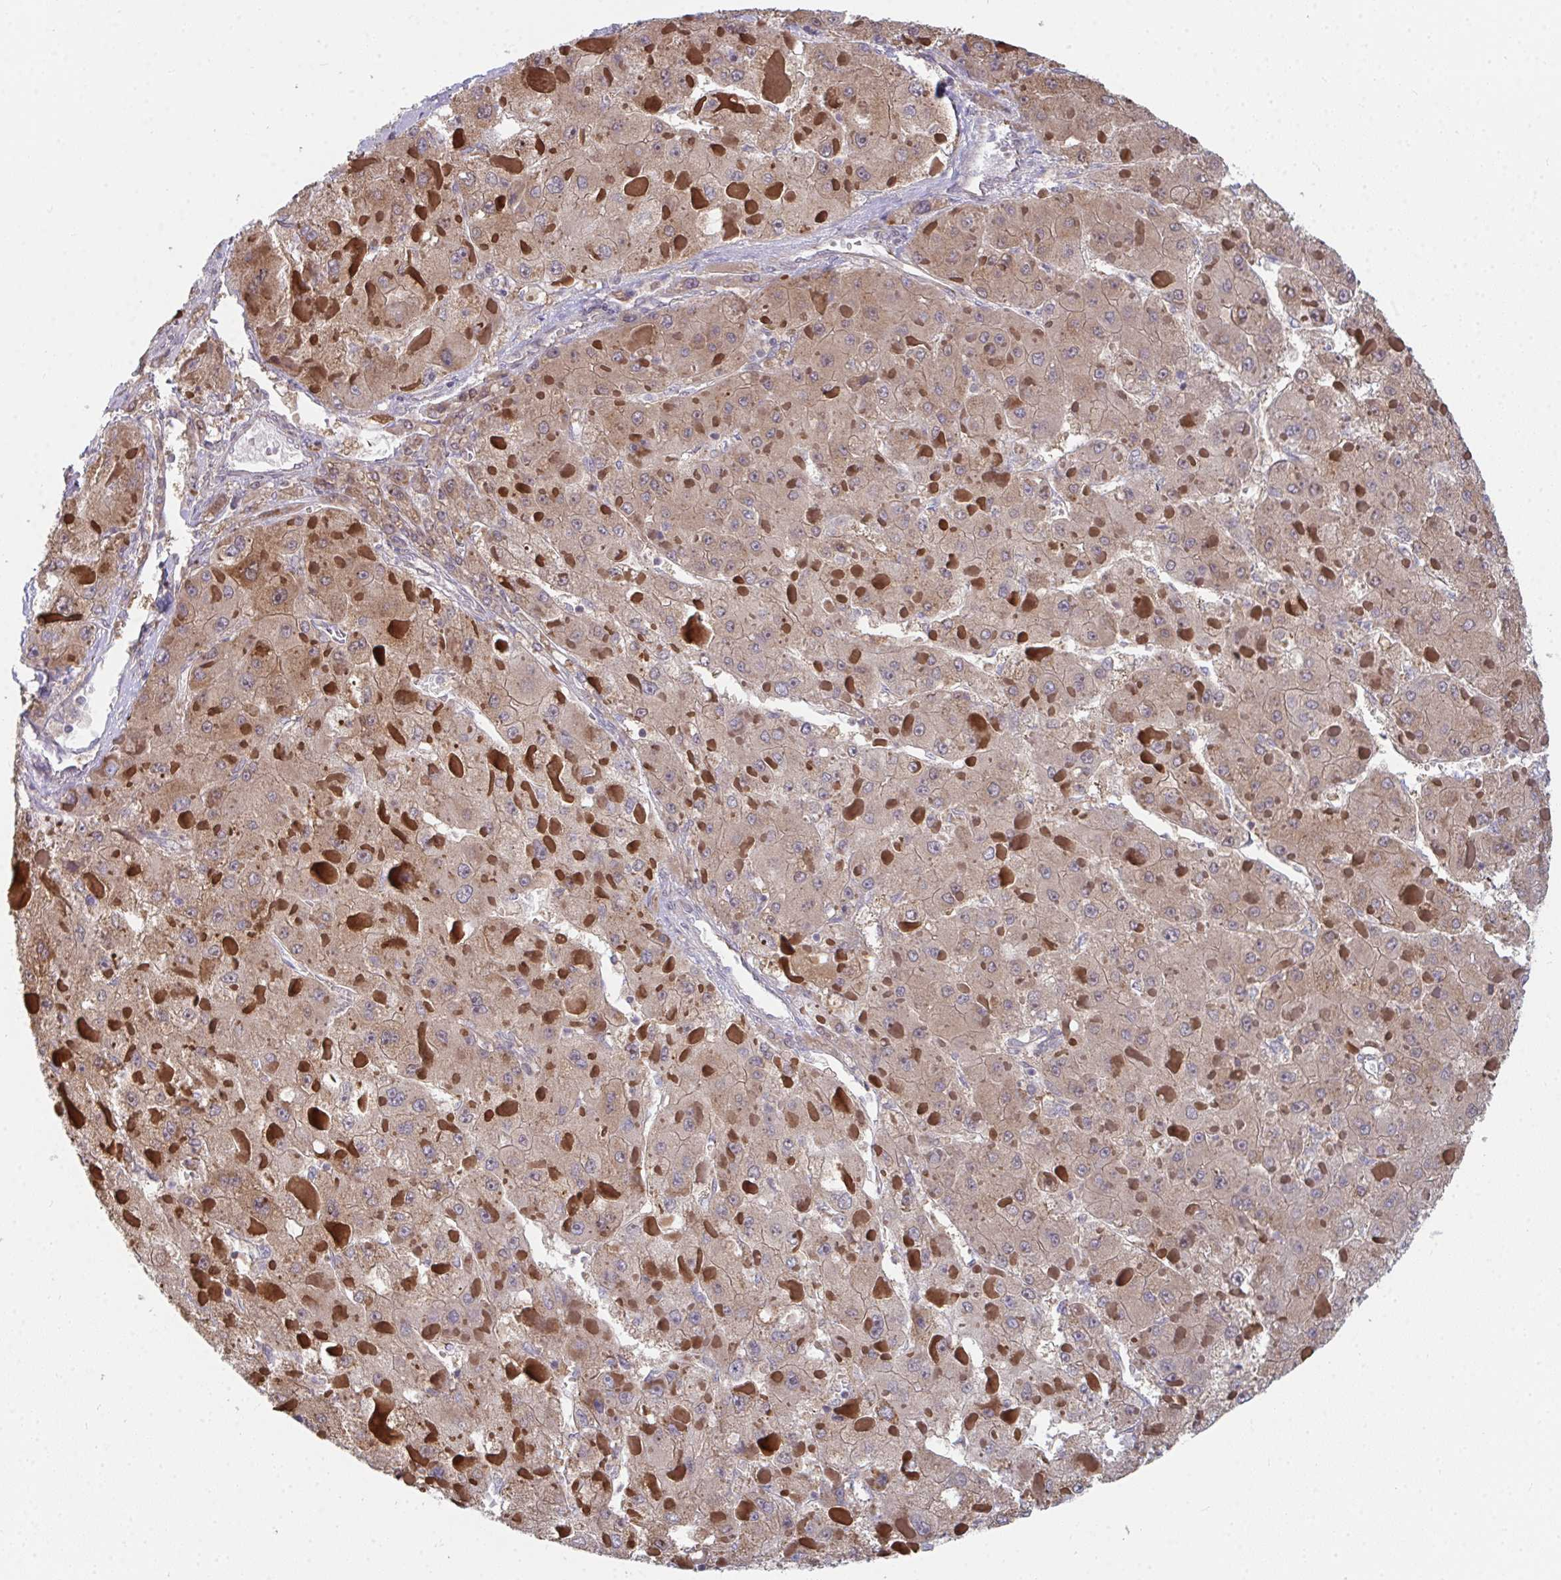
{"staining": {"intensity": "moderate", "quantity": ">75%", "location": "cytoplasmic/membranous"}, "tissue": "liver cancer", "cell_type": "Tumor cells", "image_type": "cancer", "snomed": [{"axis": "morphology", "description": "Carcinoma, Hepatocellular, NOS"}, {"axis": "topography", "description": "Liver"}], "caption": "Tumor cells show medium levels of moderate cytoplasmic/membranous positivity in approximately >75% of cells in human hepatocellular carcinoma (liver). Using DAB (3,3'-diaminobenzidine) (brown) and hematoxylin (blue) stains, captured at high magnification using brightfield microscopy.", "gene": "EIF1AD", "patient": {"sex": "female", "age": 73}}